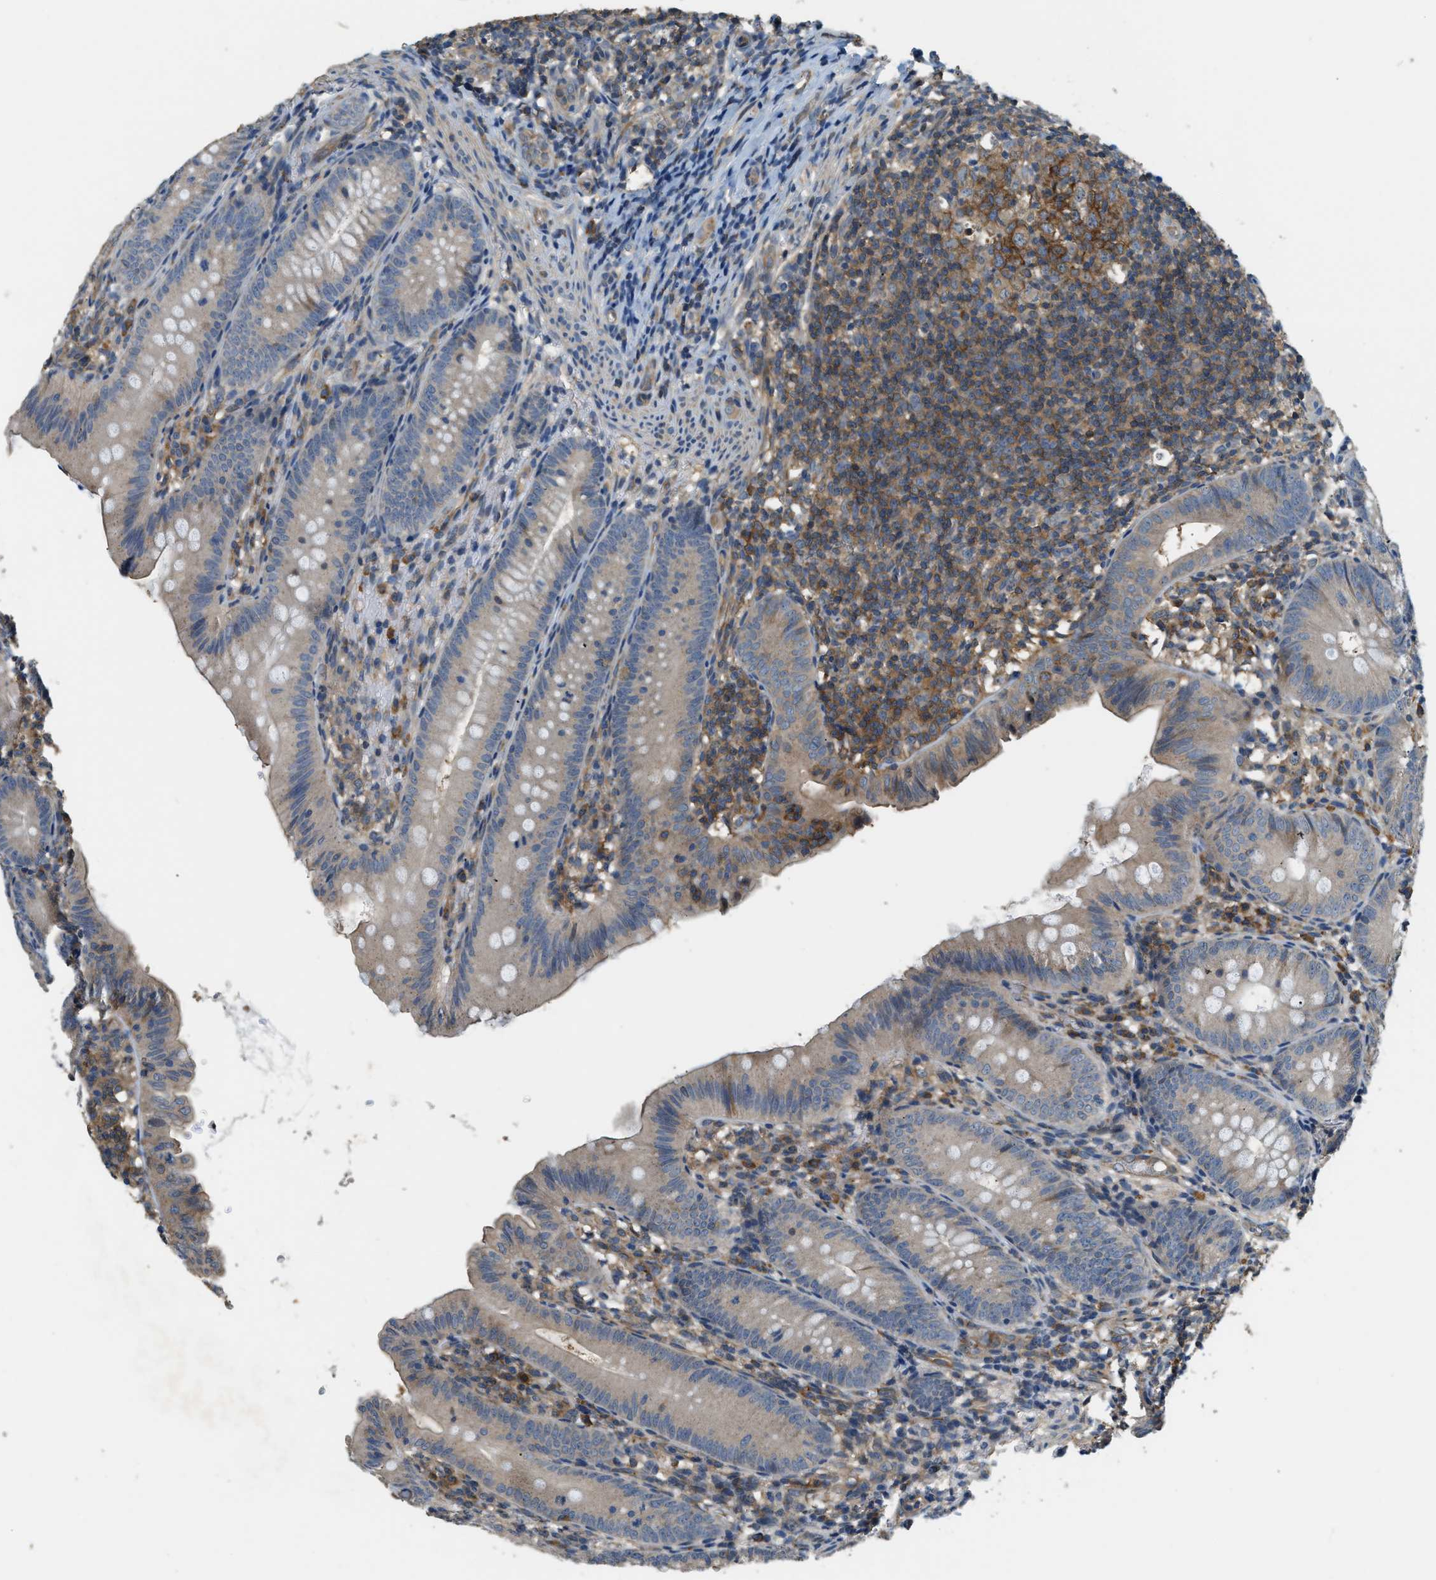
{"staining": {"intensity": "weak", "quantity": "25%-75%", "location": "cytoplasmic/membranous"}, "tissue": "appendix", "cell_type": "Glandular cells", "image_type": "normal", "snomed": [{"axis": "morphology", "description": "Normal tissue, NOS"}, {"axis": "topography", "description": "Appendix"}], "caption": "Appendix stained with IHC demonstrates weak cytoplasmic/membranous staining in about 25%-75% of glandular cells.", "gene": "CFLAR", "patient": {"sex": "male", "age": 1}}